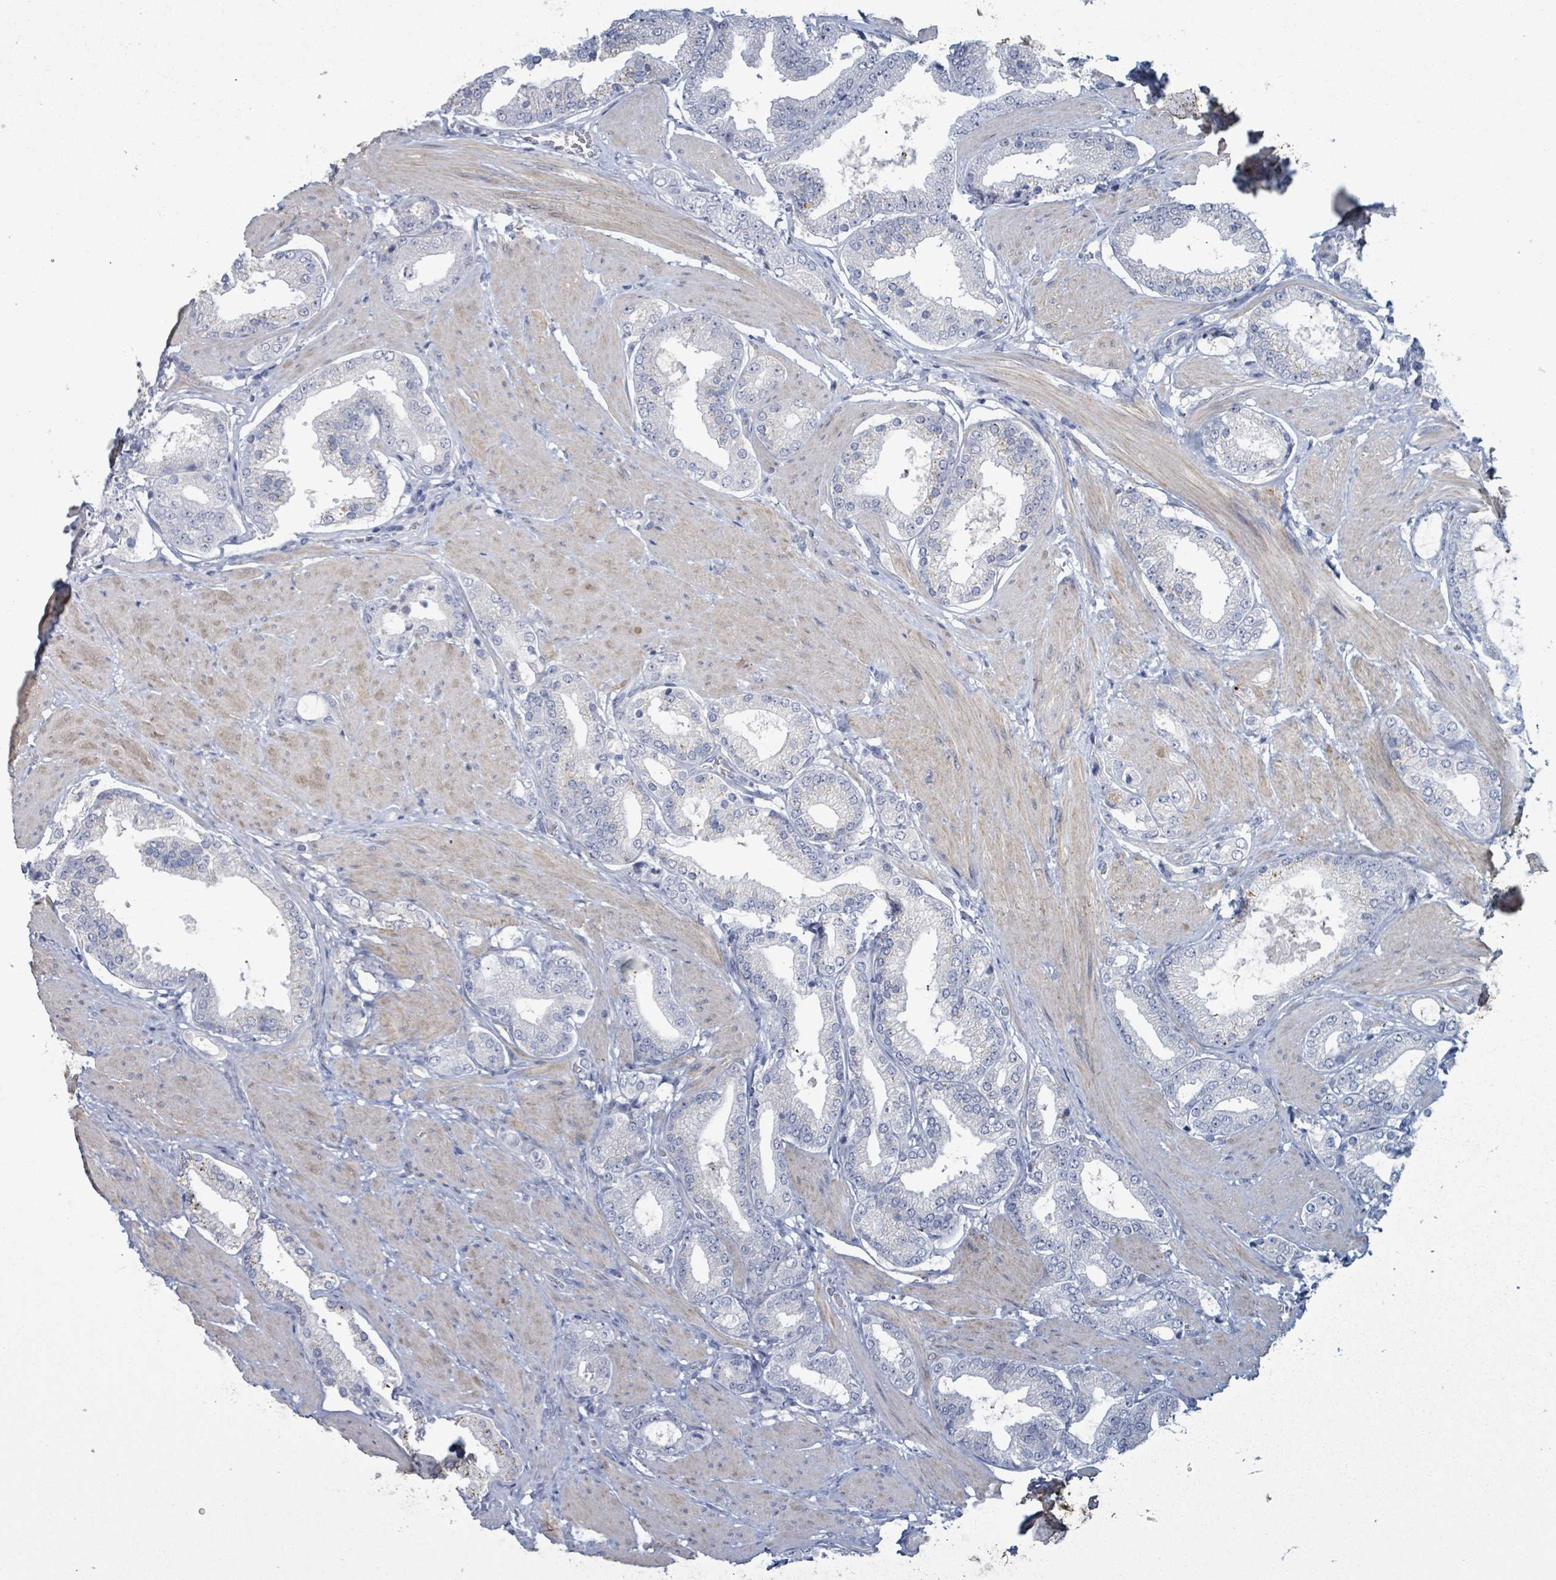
{"staining": {"intensity": "negative", "quantity": "none", "location": "none"}, "tissue": "prostate cancer", "cell_type": "Tumor cells", "image_type": "cancer", "snomed": [{"axis": "morphology", "description": "Adenocarcinoma, Low grade"}, {"axis": "topography", "description": "Prostate"}], "caption": "DAB immunohistochemical staining of prostate cancer exhibits no significant expression in tumor cells. (Stains: DAB (3,3'-diaminobenzidine) immunohistochemistry with hematoxylin counter stain, Microscopy: brightfield microscopy at high magnification).", "gene": "PKLR", "patient": {"sex": "male", "age": 42}}